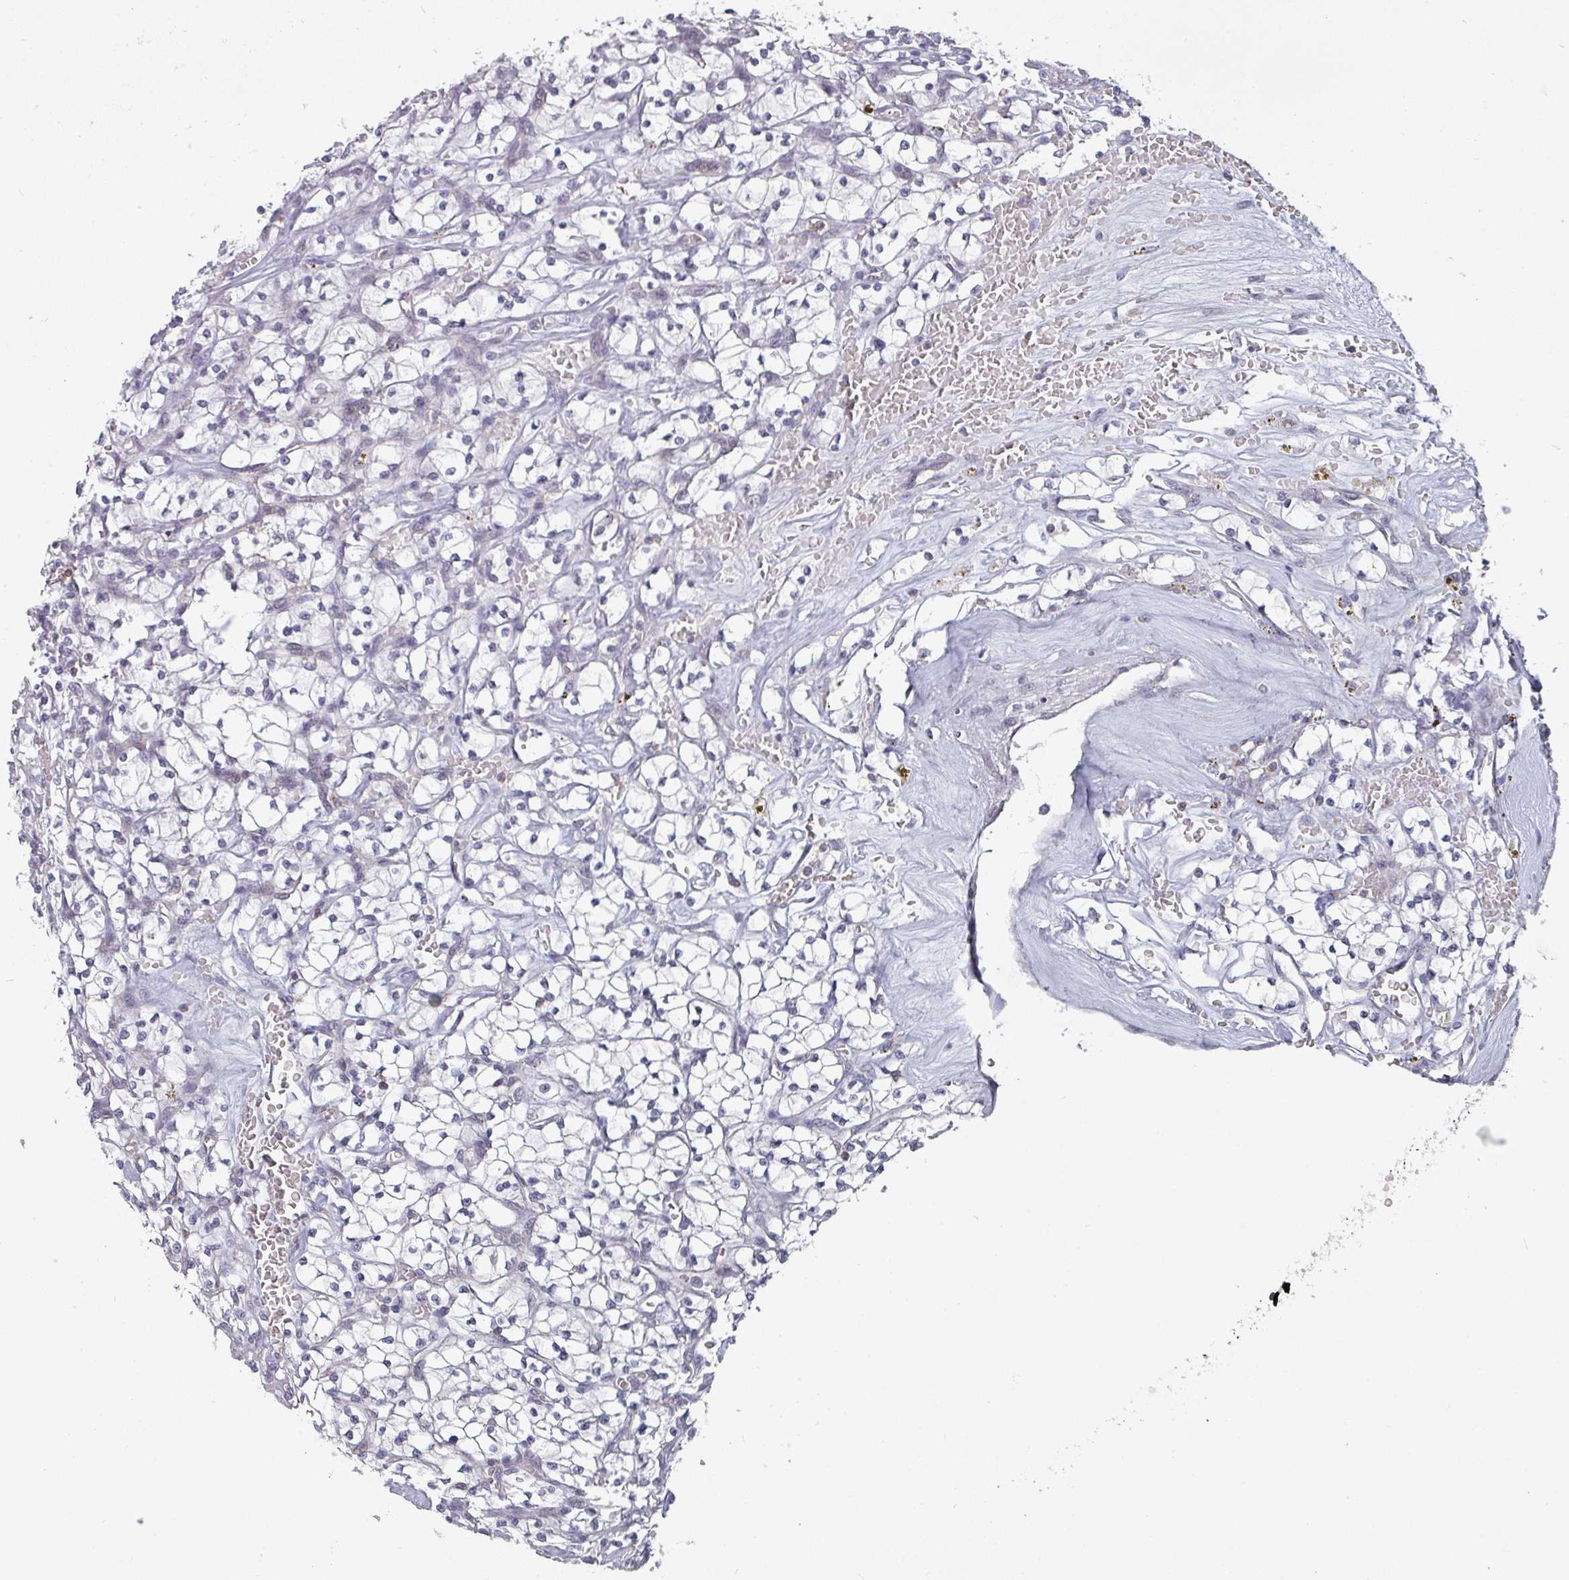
{"staining": {"intensity": "negative", "quantity": "none", "location": "none"}, "tissue": "renal cancer", "cell_type": "Tumor cells", "image_type": "cancer", "snomed": [{"axis": "morphology", "description": "Adenocarcinoma, NOS"}, {"axis": "topography", "description": "Kidney"}], "caption": "Tumor cells are negative for brown protein staining in adenocarcinoma (renal).", "gene": "RASAL3", "patient": {"sex": "female", "age": 64}}